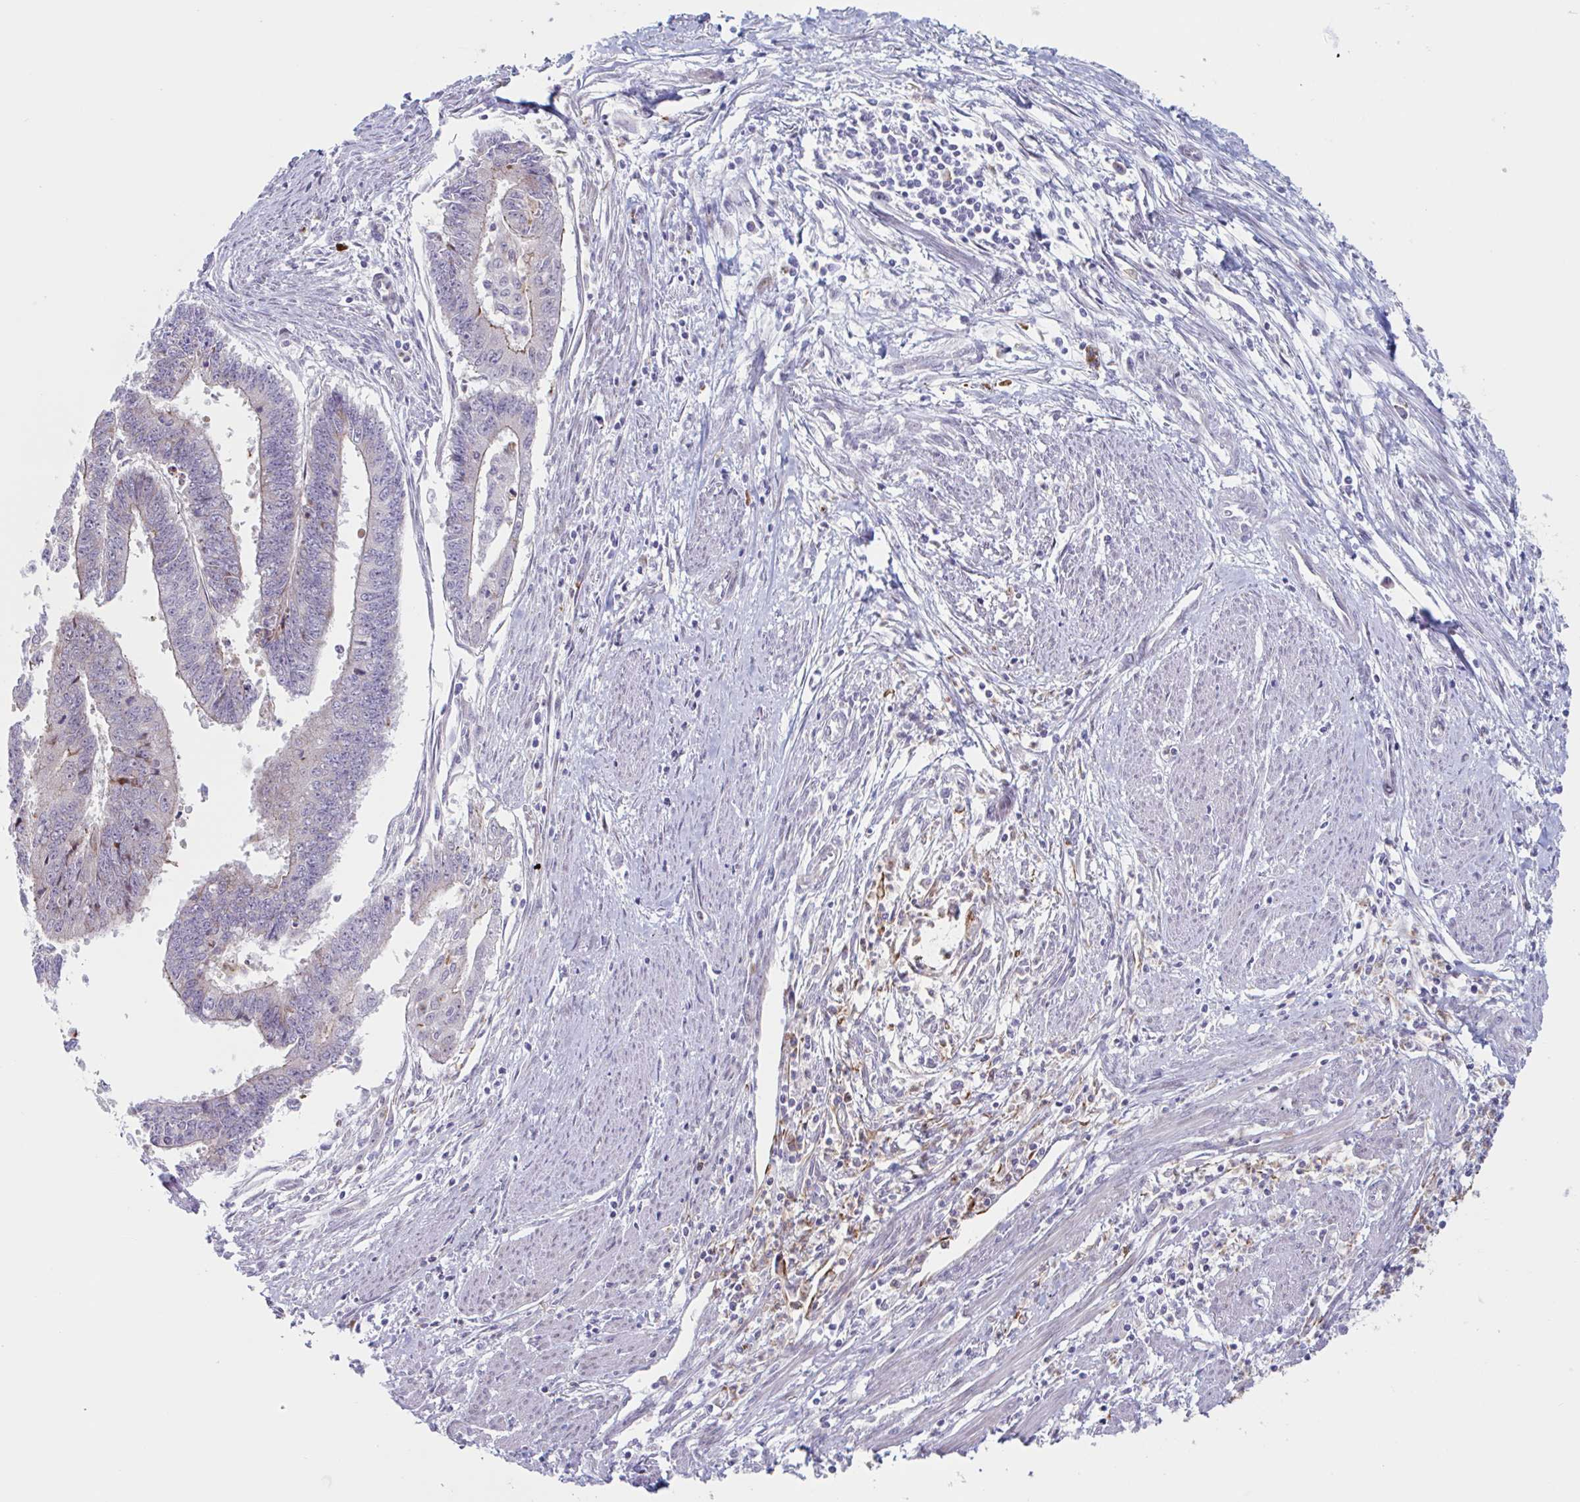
{"staining": {"intensity": "weak", "quantity": "<25%", "location": "cytoplasmic/membranous"}, "tissue": "endometrial cancer", "cell_type": "Tumor cells", "image_type": "cancer", "snomed": [{"axis": "morphology", "description": "Adenocarcinoma, NOS"}, {"axis": "topography", "description": "Endometrium"}], "caption": "This histopathology image is of endometrial cancer (adenocarcinoma) stained with IHC to label a protein in brown with the nuclei are counter-stained blue. There is no expression in tumor cells. Nuclei are stained in blue.", "gene": "DUXA", "patient": {"sex": "female", "age": 73}}